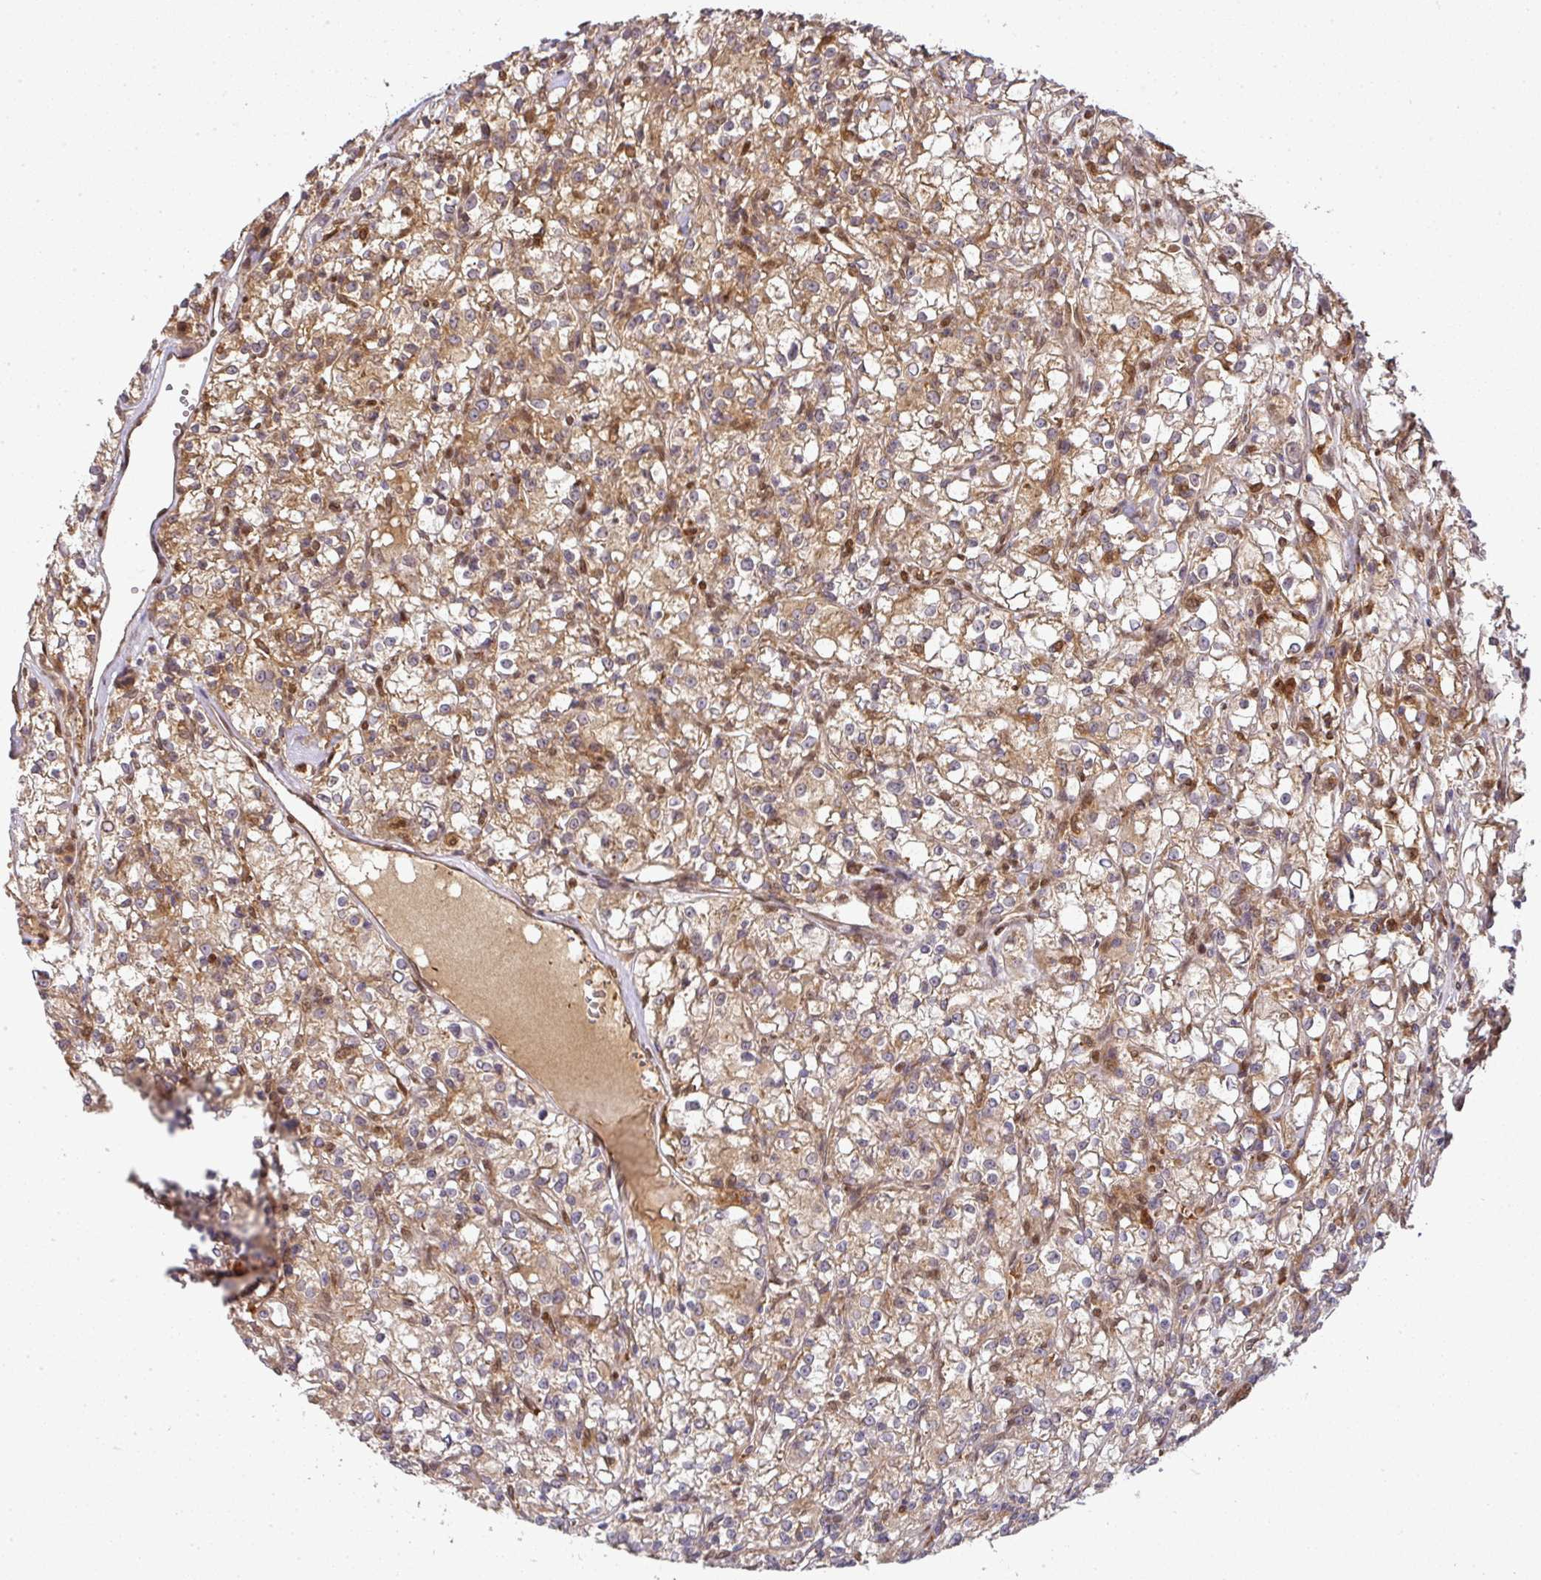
{"staining": {"intensity": "moderate", "quantity": ">75%", "location": "cytoplasmic/membranous"}, "tissue": "renal cancer", "cell_type": "Tumor cells", "image_type": "cancer", "snomed": [{"axis": "morphology", "description": "Adenocarcinoma, NOS"}, {"axis": "topography", "description": "Kidney"}], "caption": "Moderate cytoplasmic/membranous staining for a protein is identified in approximately >75% of tumor cells of renal cancer (adenocarcinoma) using immunohistochemistry (IHC).", "gene": "MALSU1", "patient": {"sex": "female", "age": 59}}